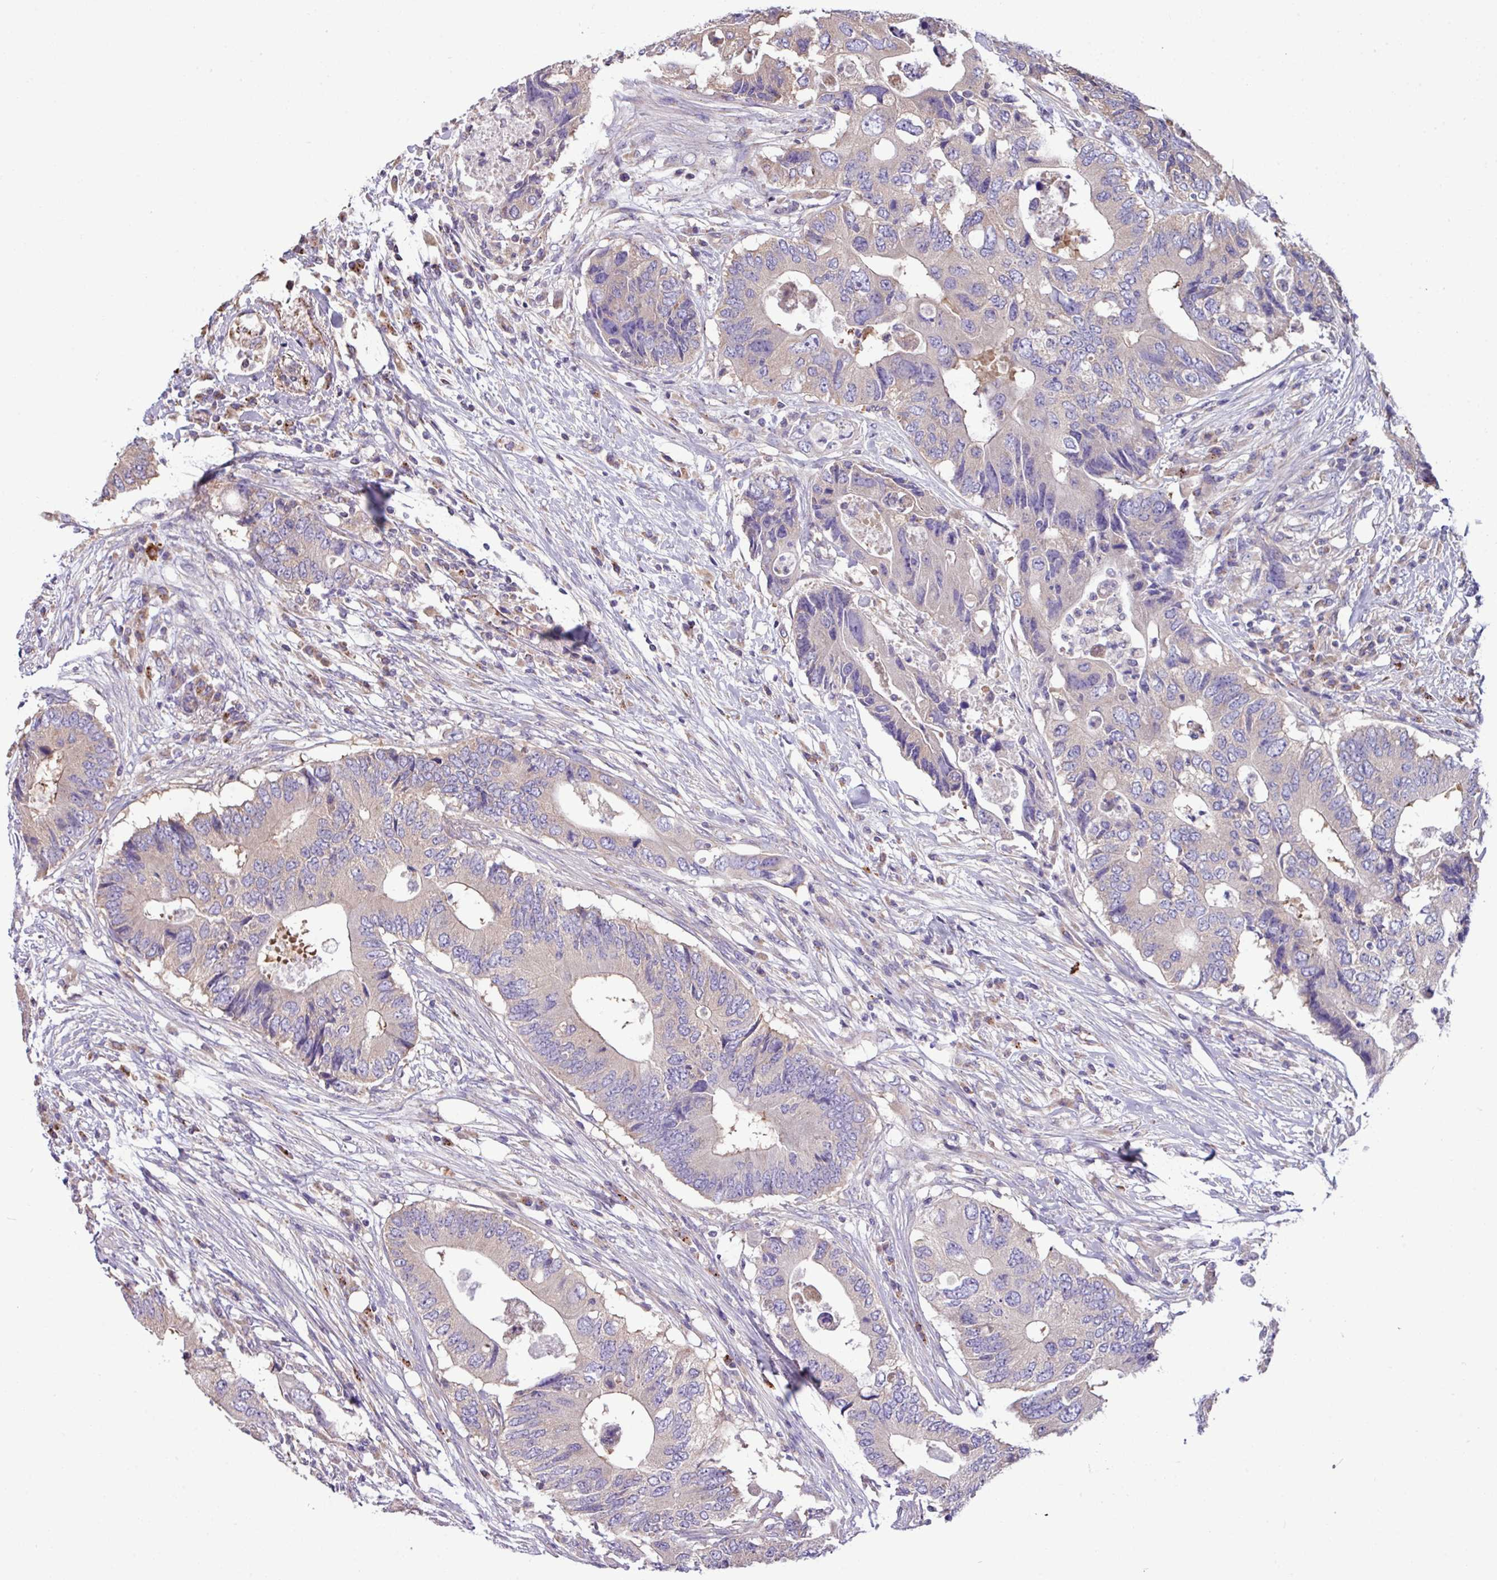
{"staining": {"intensity": "negative", "quantity": "none", "location": "none"}, "tissue": "colorectal cancer", "cell_type": "Tumor cells", "image_type": "cancer", "snomed": [{"axis": "morphology", "description": "Adenocarcinoma, NOS"}, {"axis": "topography", "description": "Colon"}], "caption": "DAB immunohistochemical staining of human colorectal cancer reveals no significant positivity in tumor cells. The staining was performed using DAB (3,3'-diaminobenzidine) to visualize the protein expression in brown, while the nuclei were stained in blue with hematoxylin (Magnification: 20x).", "gene": "PPM1J", "patient": {"sex": "male", "age": 71}}